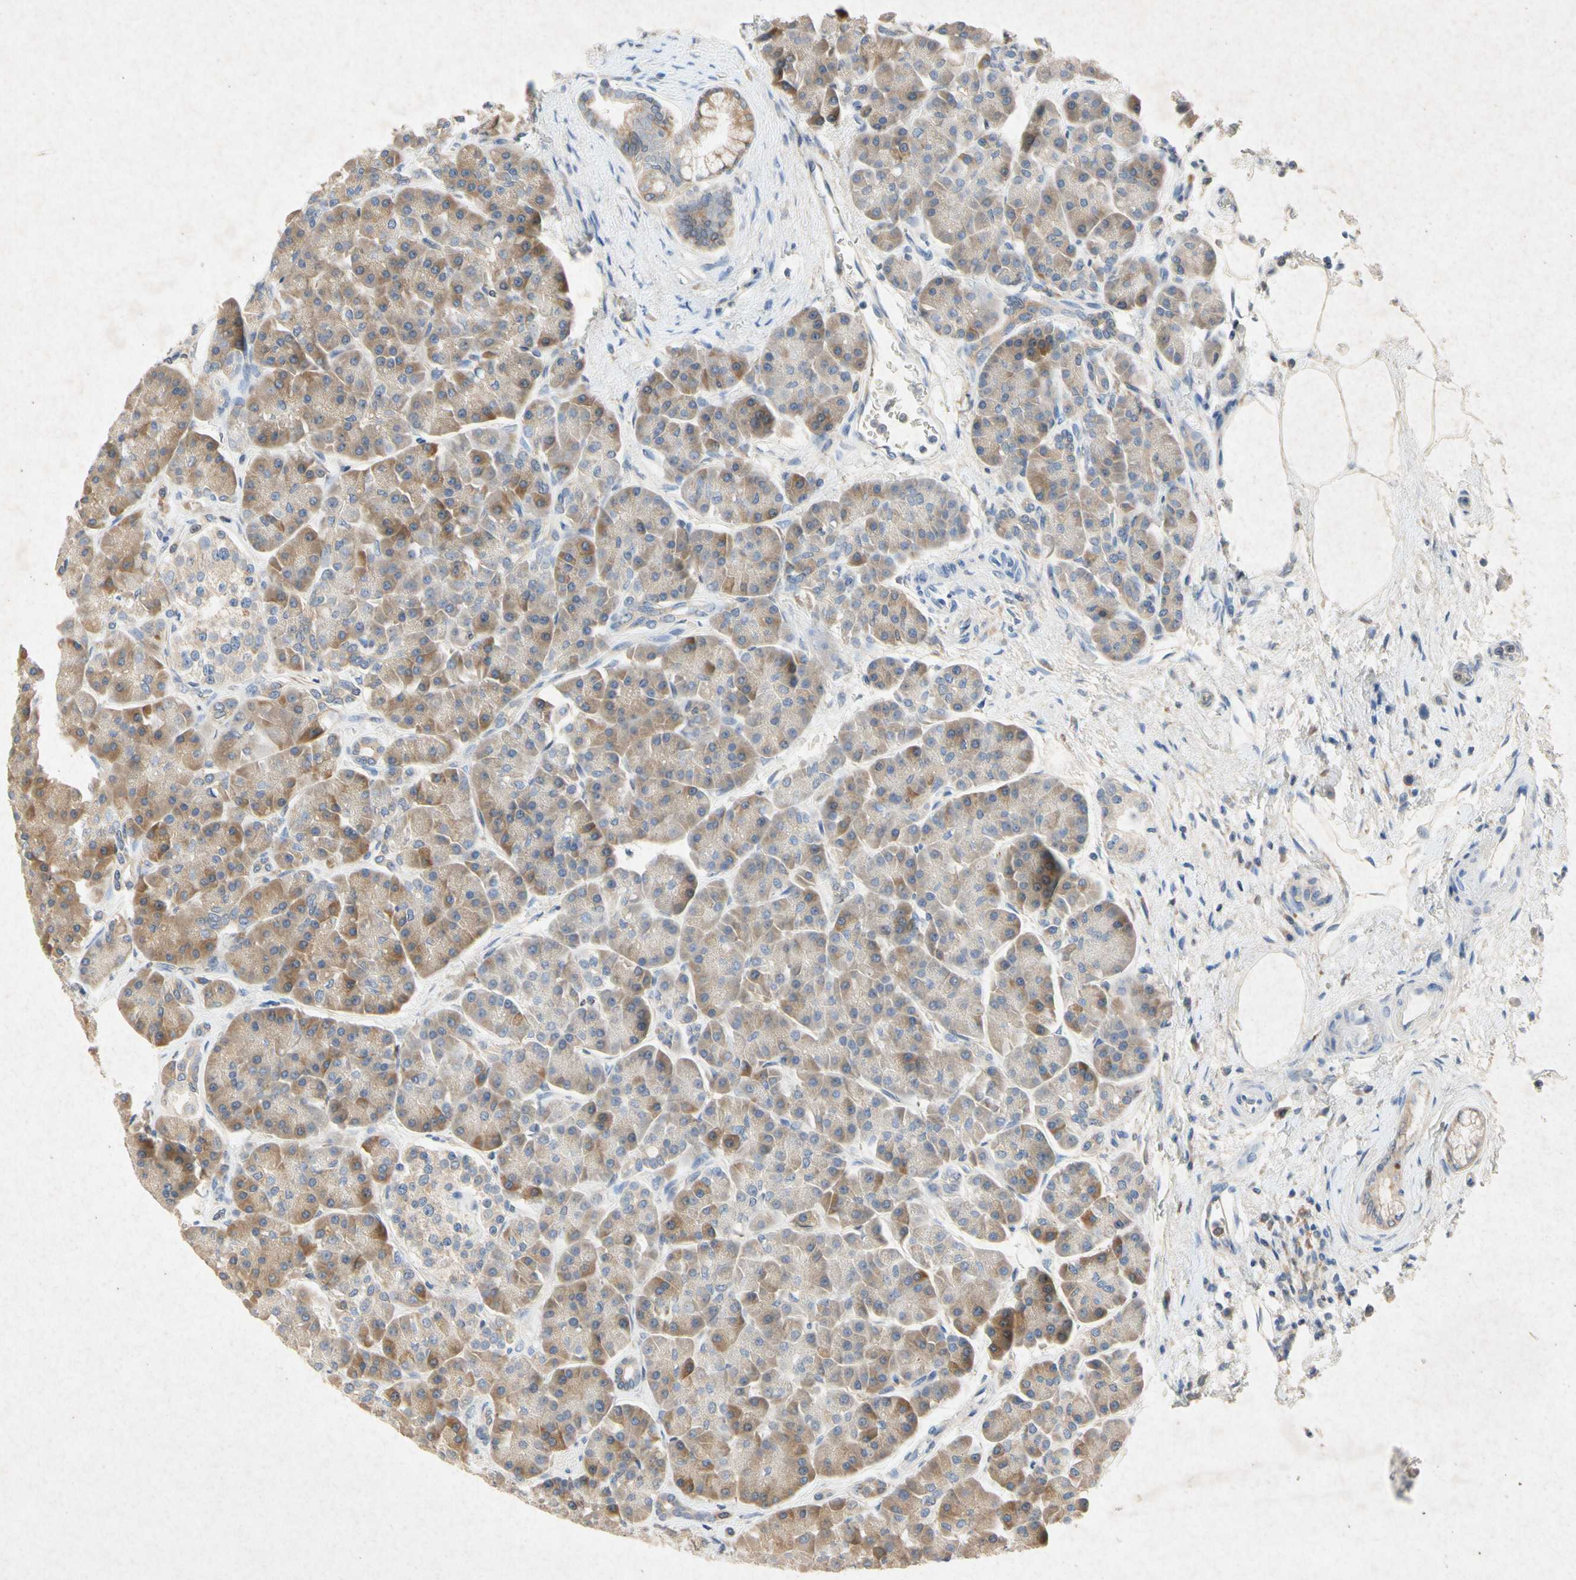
{"staining": {"intensity": "moderate", "quantity": ">75%", "location": "cytoplasmic/membranous"}, "tissue": "pancreas", "cell_type": "Exocrine glandular cells", "image_type": "normal", "snomed": [{"axis": "morphology", "description": "Normal tissue, NOS"}, {"axis": "topography", "description": "Pancreas"}], "caption": "This is an image of immunohistochemistry (IHC) staining of benign pancreas, which shows moderate staining in the cytoplasmic/membranous of exocrine glandular cells.", "gene": "RPS6KA1", "patient": {"sex": "female", "age": 70}}